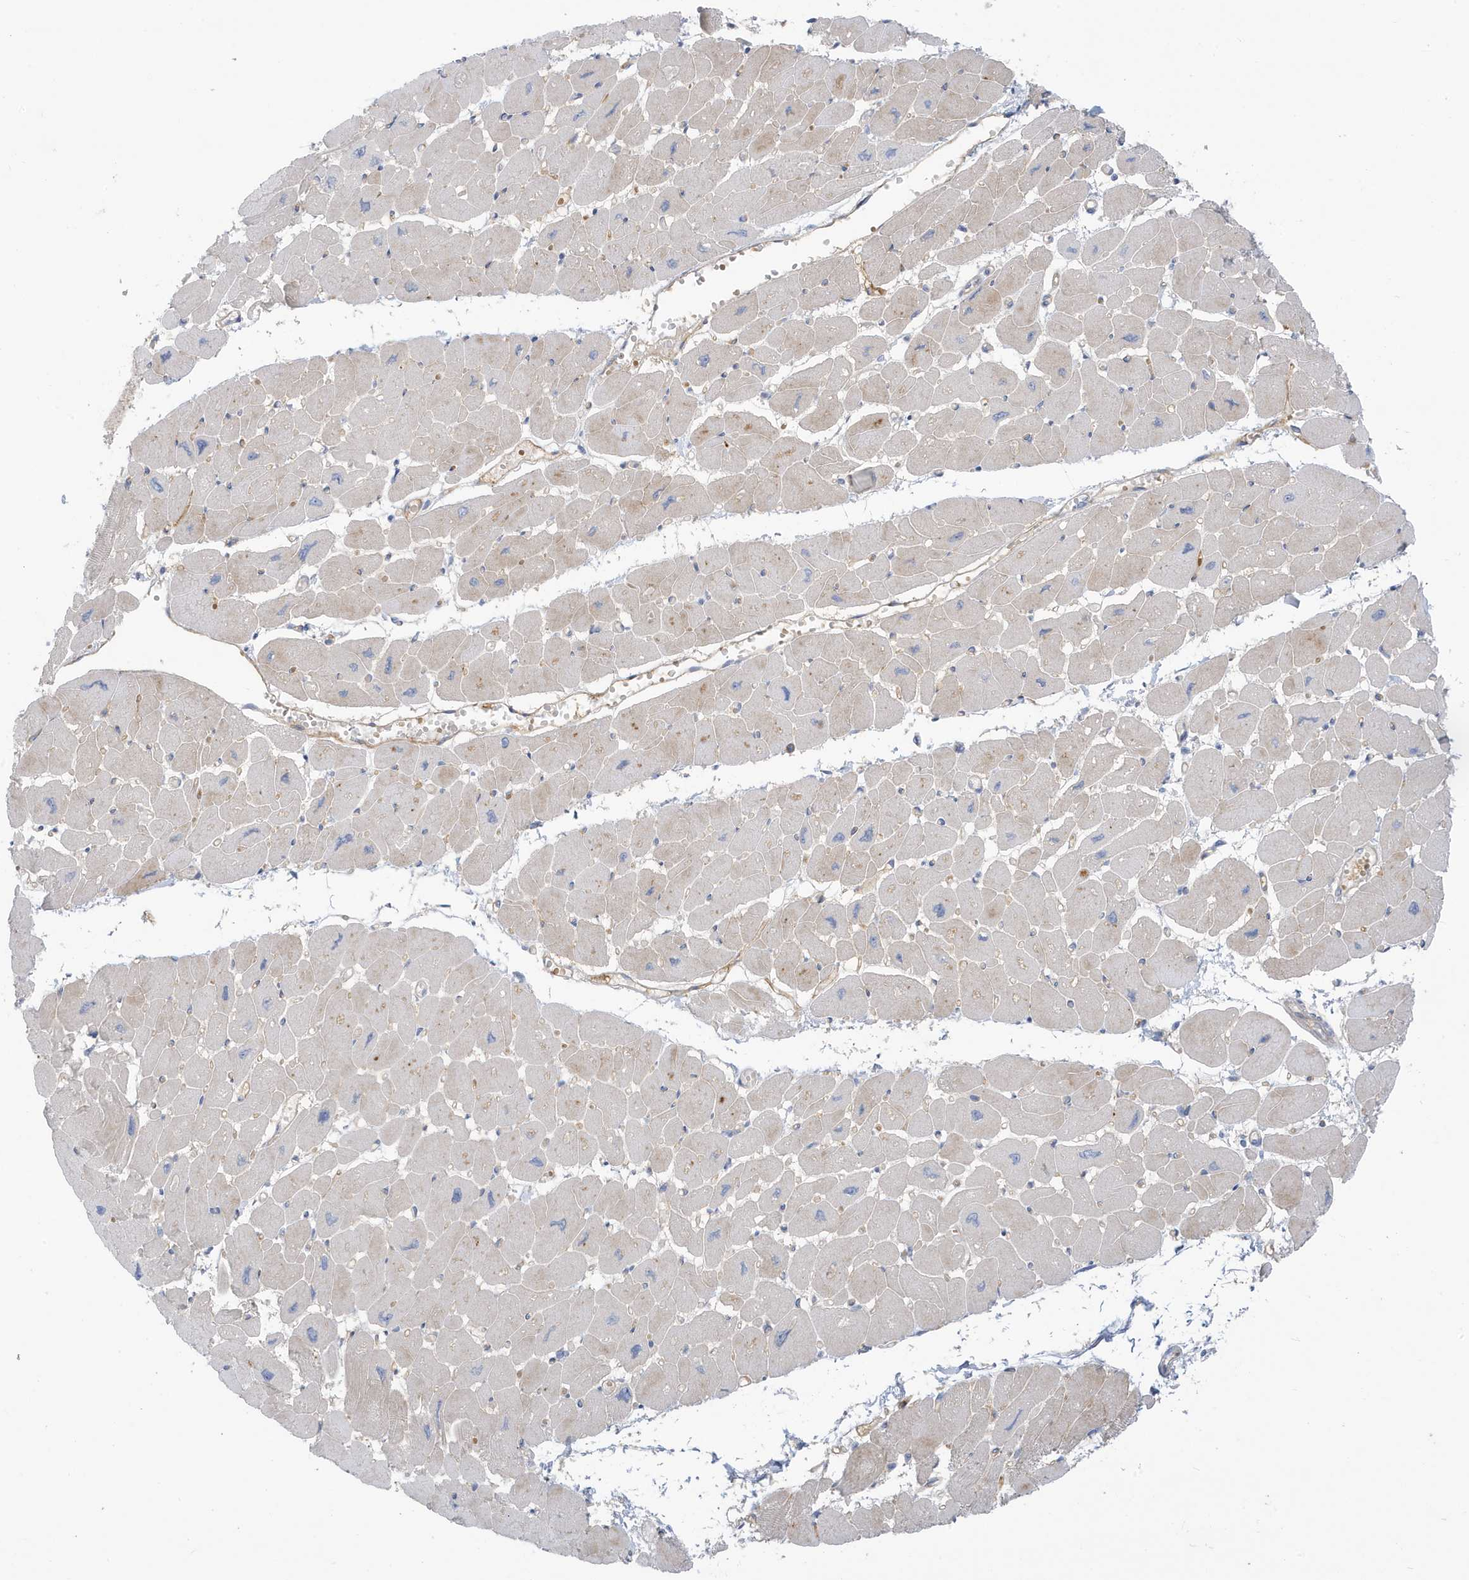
{"staining": {"intensity": "negative", "quantity": "none", "location": "none"}, "tissue": "heart muscle", "cell_type": "Cardiomyocytes", "image_type": "normal", "snomed": [{"axis": "morphology", "description": "Normal tissue, NOS"}, {"axis": "topography", "description": "Heart"}], "caption": "IHC micrograph of normal heart muscle stained for a protein (brown), which displays no positivity in cardiomyocytes.", "gene": "ATP13A5", "patient": {"sex": "female", "age": 54}}